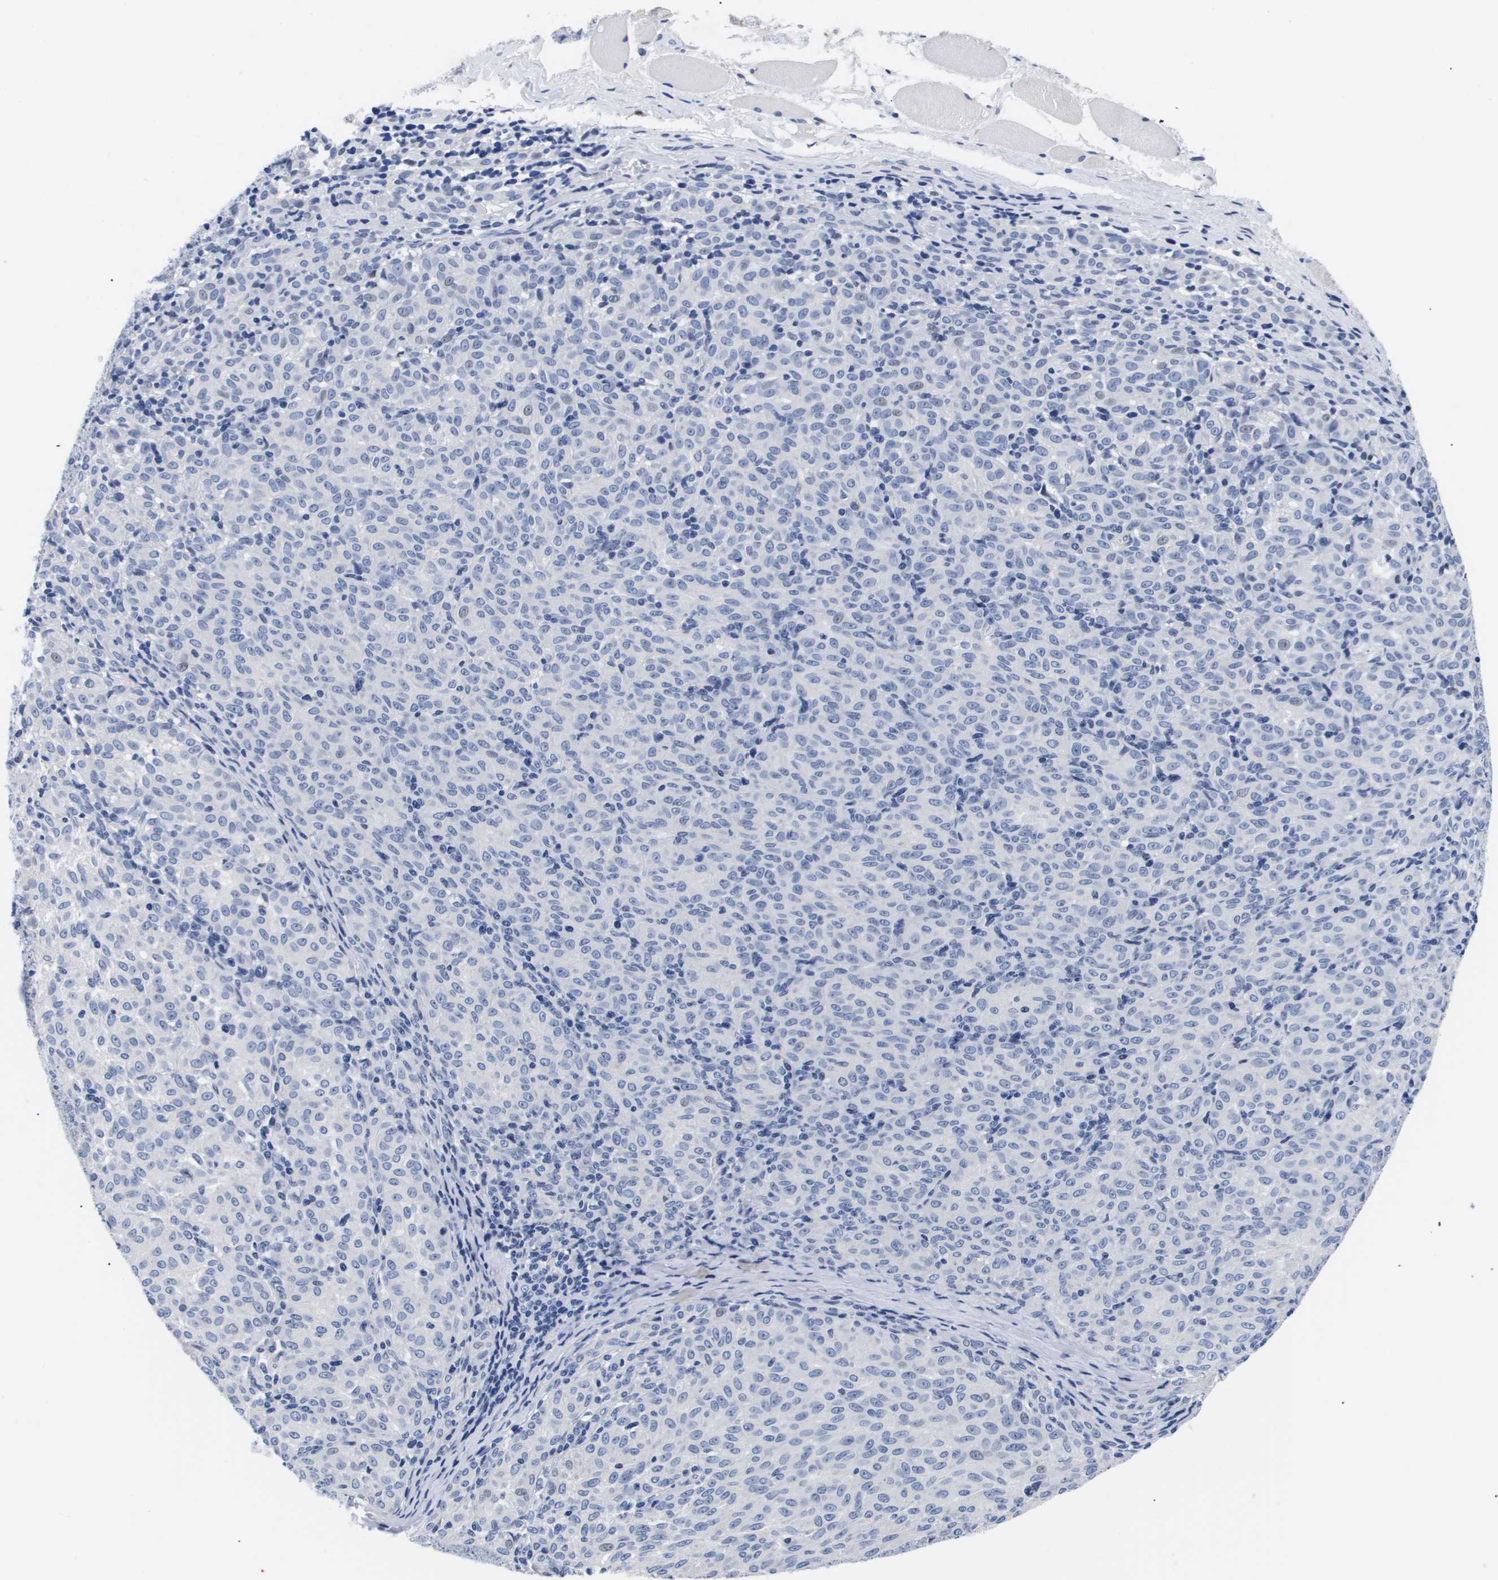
{"staining": {"intensity": "negative", "quantity": "none", "location": "none"}, "tissue": "melanoma", "cell_type": "Tumor cells", "image_type": "cancer", "snomed": [{"axis": "morphology", "description": "Malignant melanoma, NOS"}, {"axis": "topography", "description": "Skin"}], "caption": "Photomicrograph shows no significant protein positivity in tumor cells of melanoma.", "gene": "SHD", "patient": {"sex": "female", "age": 72}}